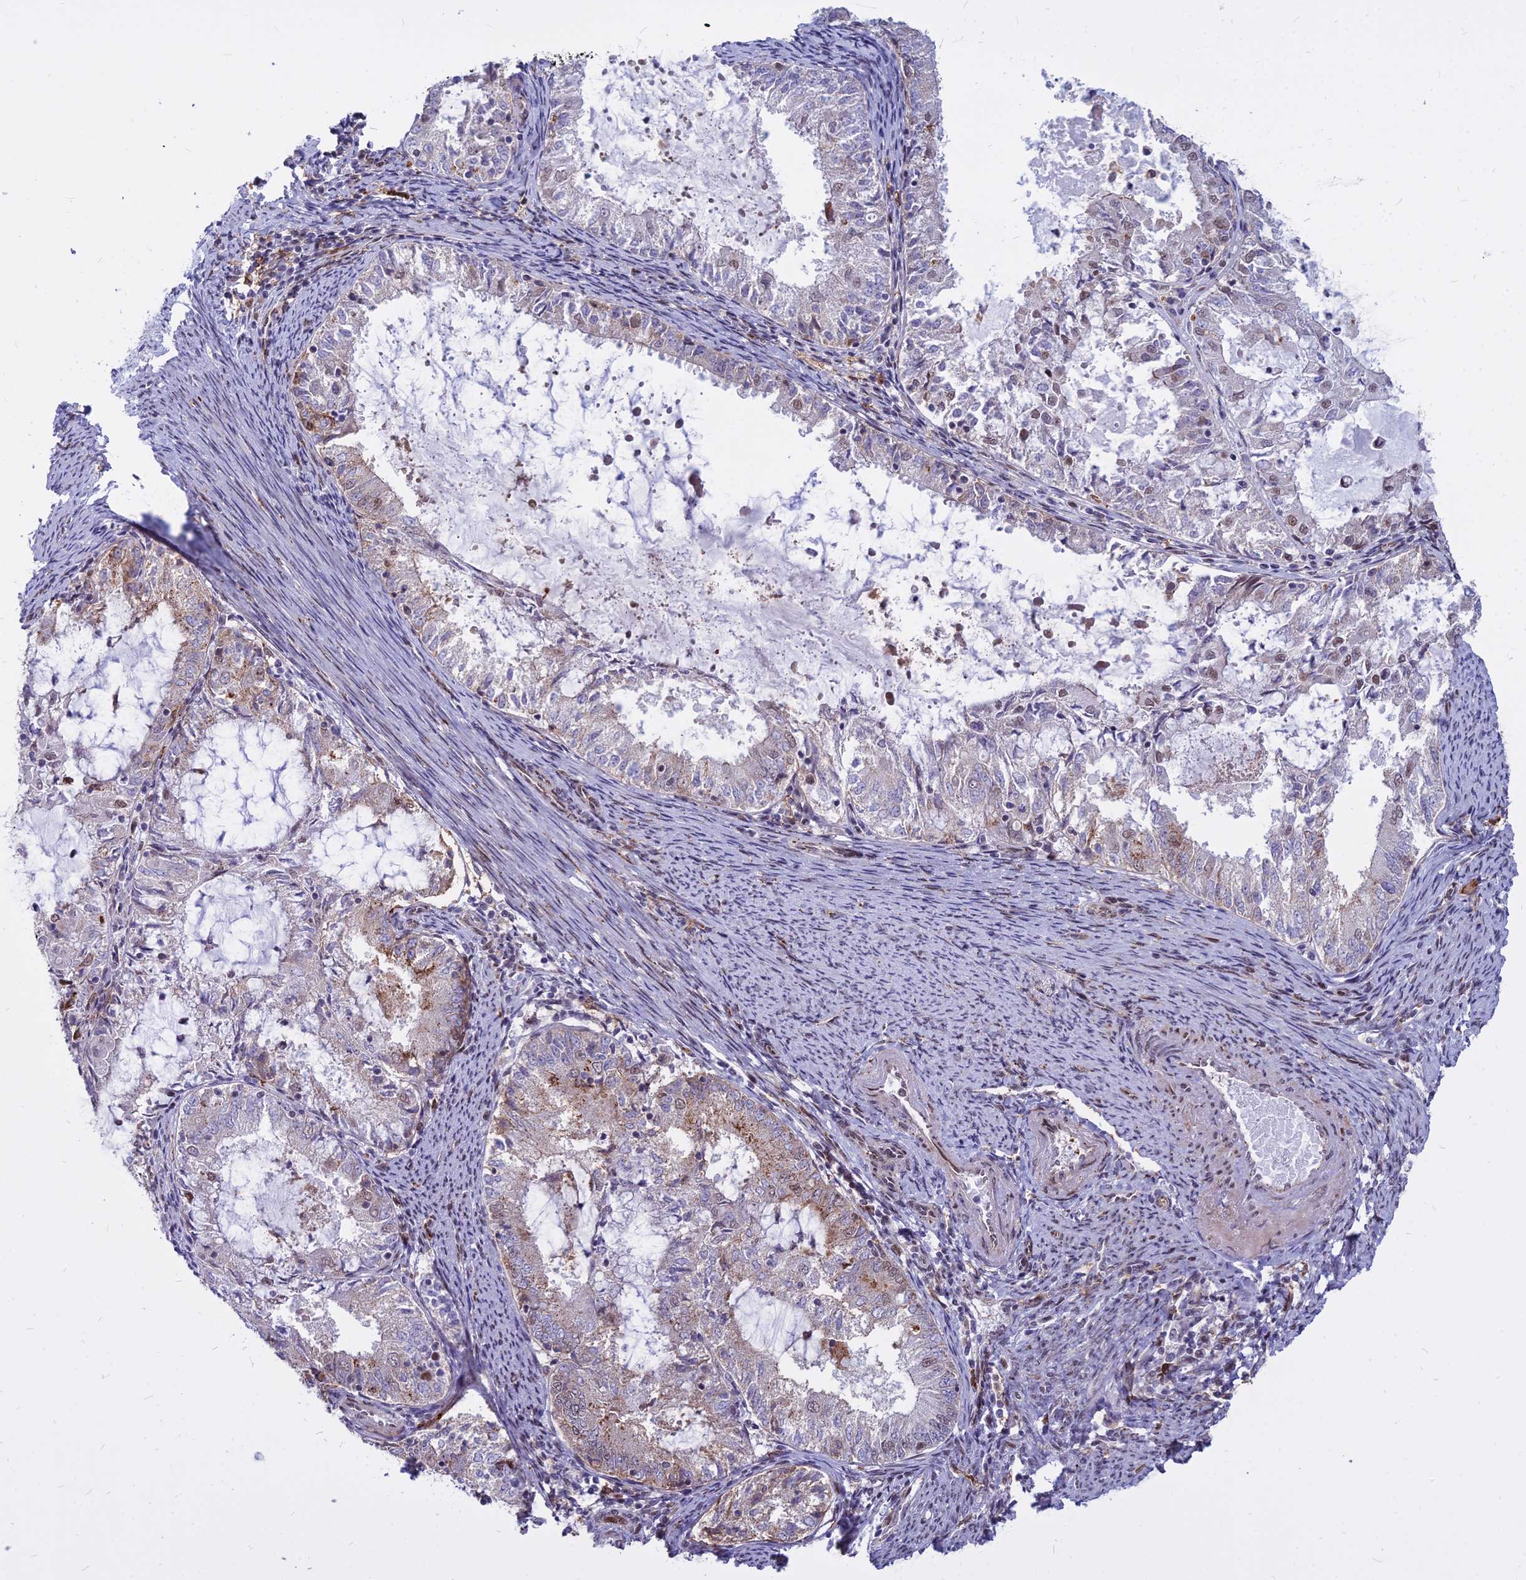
{"staining": {"intensity": "weak", "quantity": "<25%", "location": "cytoplasmic/membranous,nuclear"}, "tissue": "endometrial cancer", "cell_type": "Tumor cells", "image_type": "cancer", "snomed": [{"axis": "morphology", "description": "Adenocarcinoma, NOS"}, {"axis": "topography", "description": "Endometrium"}], "caption": "Immunohistochemical staining of human endometrial adenocarcinoma exhibits no significant expression in tumor cells.", "gene": "ALG10", "patient": {"sex": "female", "age": 57}}